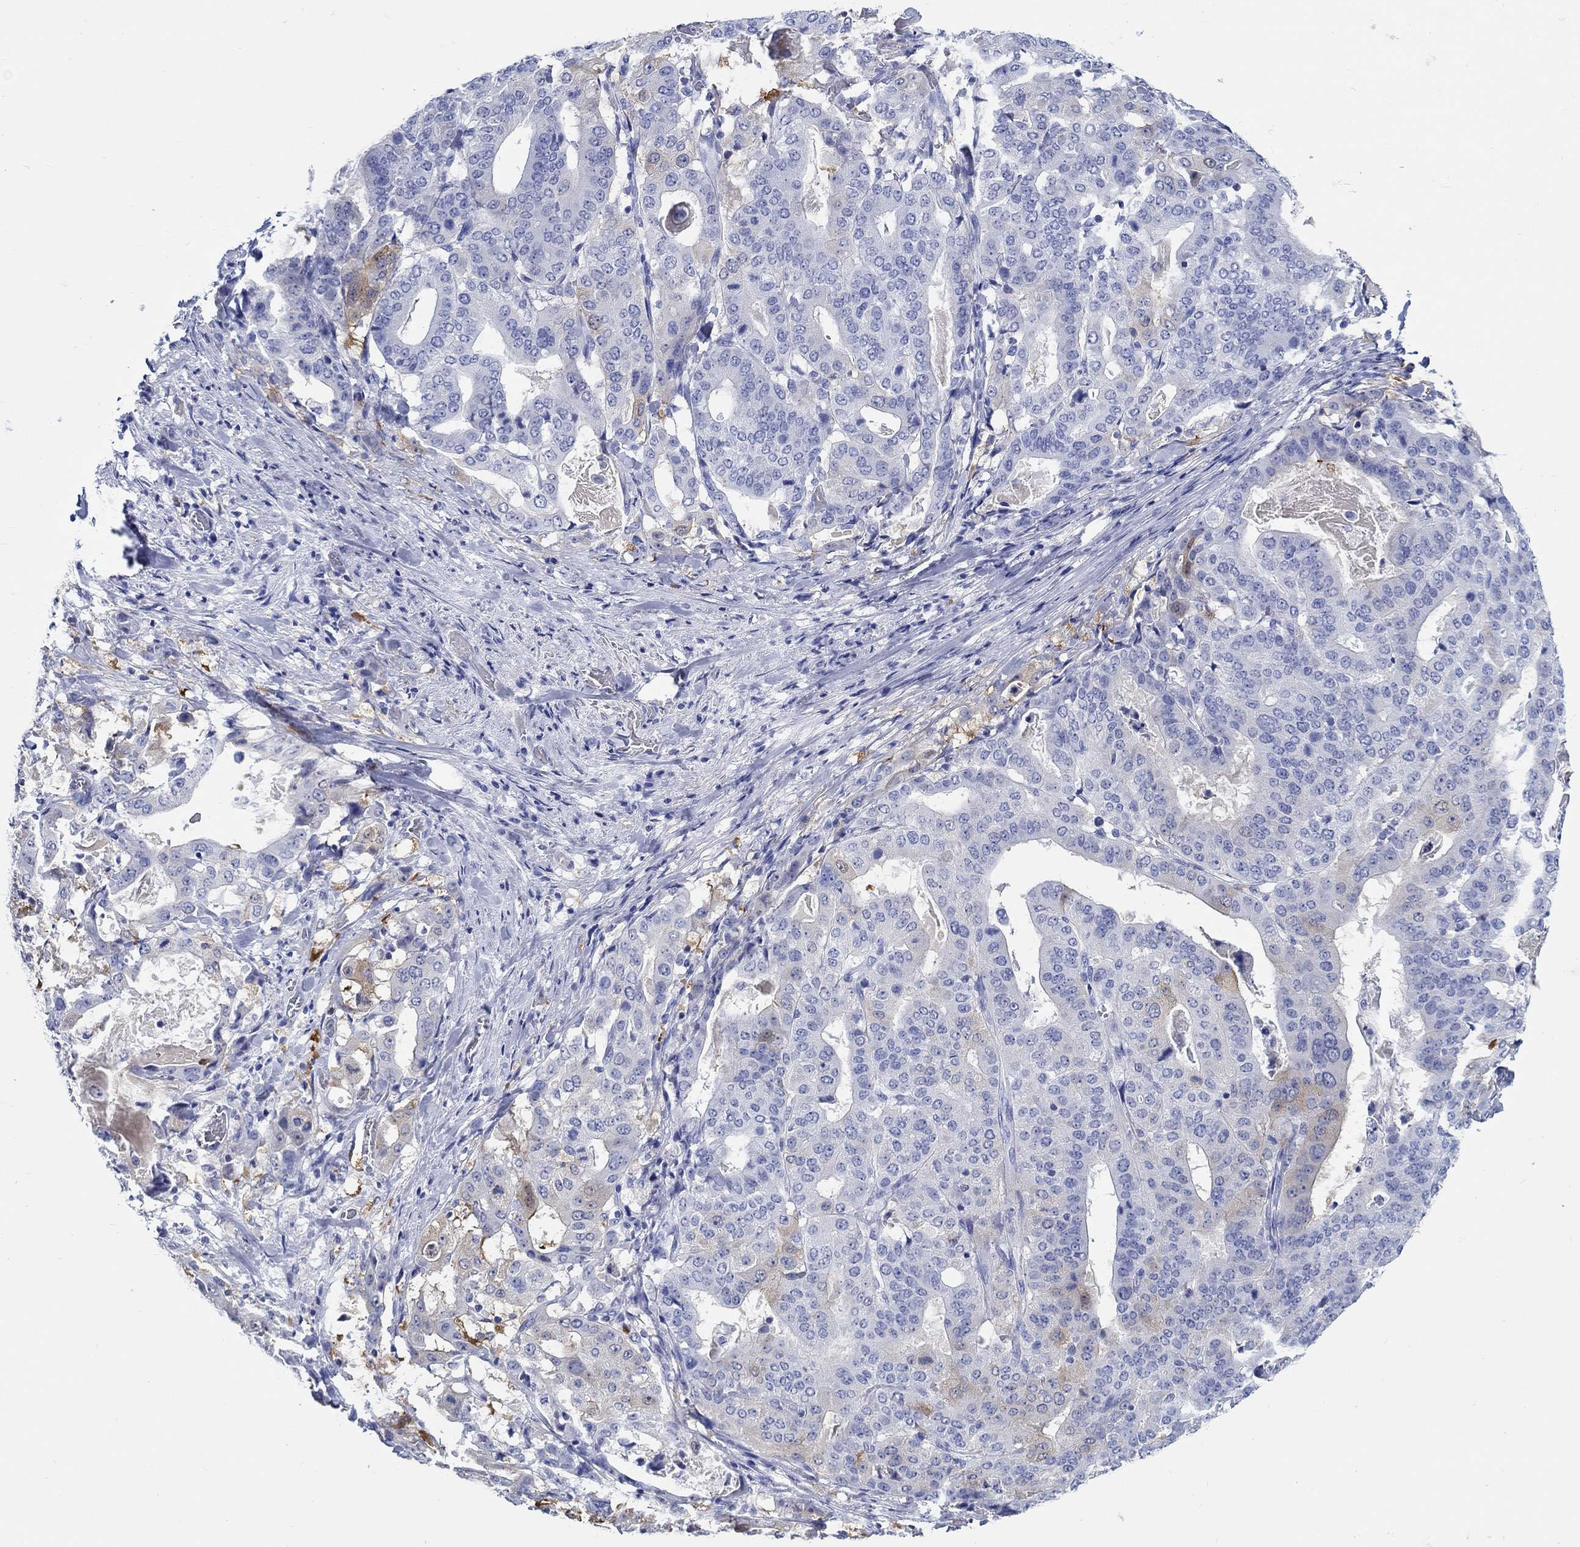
{"staining": {"intensity": "weak", "quantity": "<25%", "location": "cytoplasmic/membranous"}, "tissue": "stomach cancer", "cell_type": "Tumor cells", "image_type": "cancer", "snomed": [{"axis": "morphology", "description": "Adenocarcinoma, NOS"}, {"axis": "topography", "description": "Stomach"}], "caption": "Stomach cancer stained for a protein using IHC shows no staining tumor cells.", "gene": "FBXO2", "patient": {"sex": "male", "age": 48}}